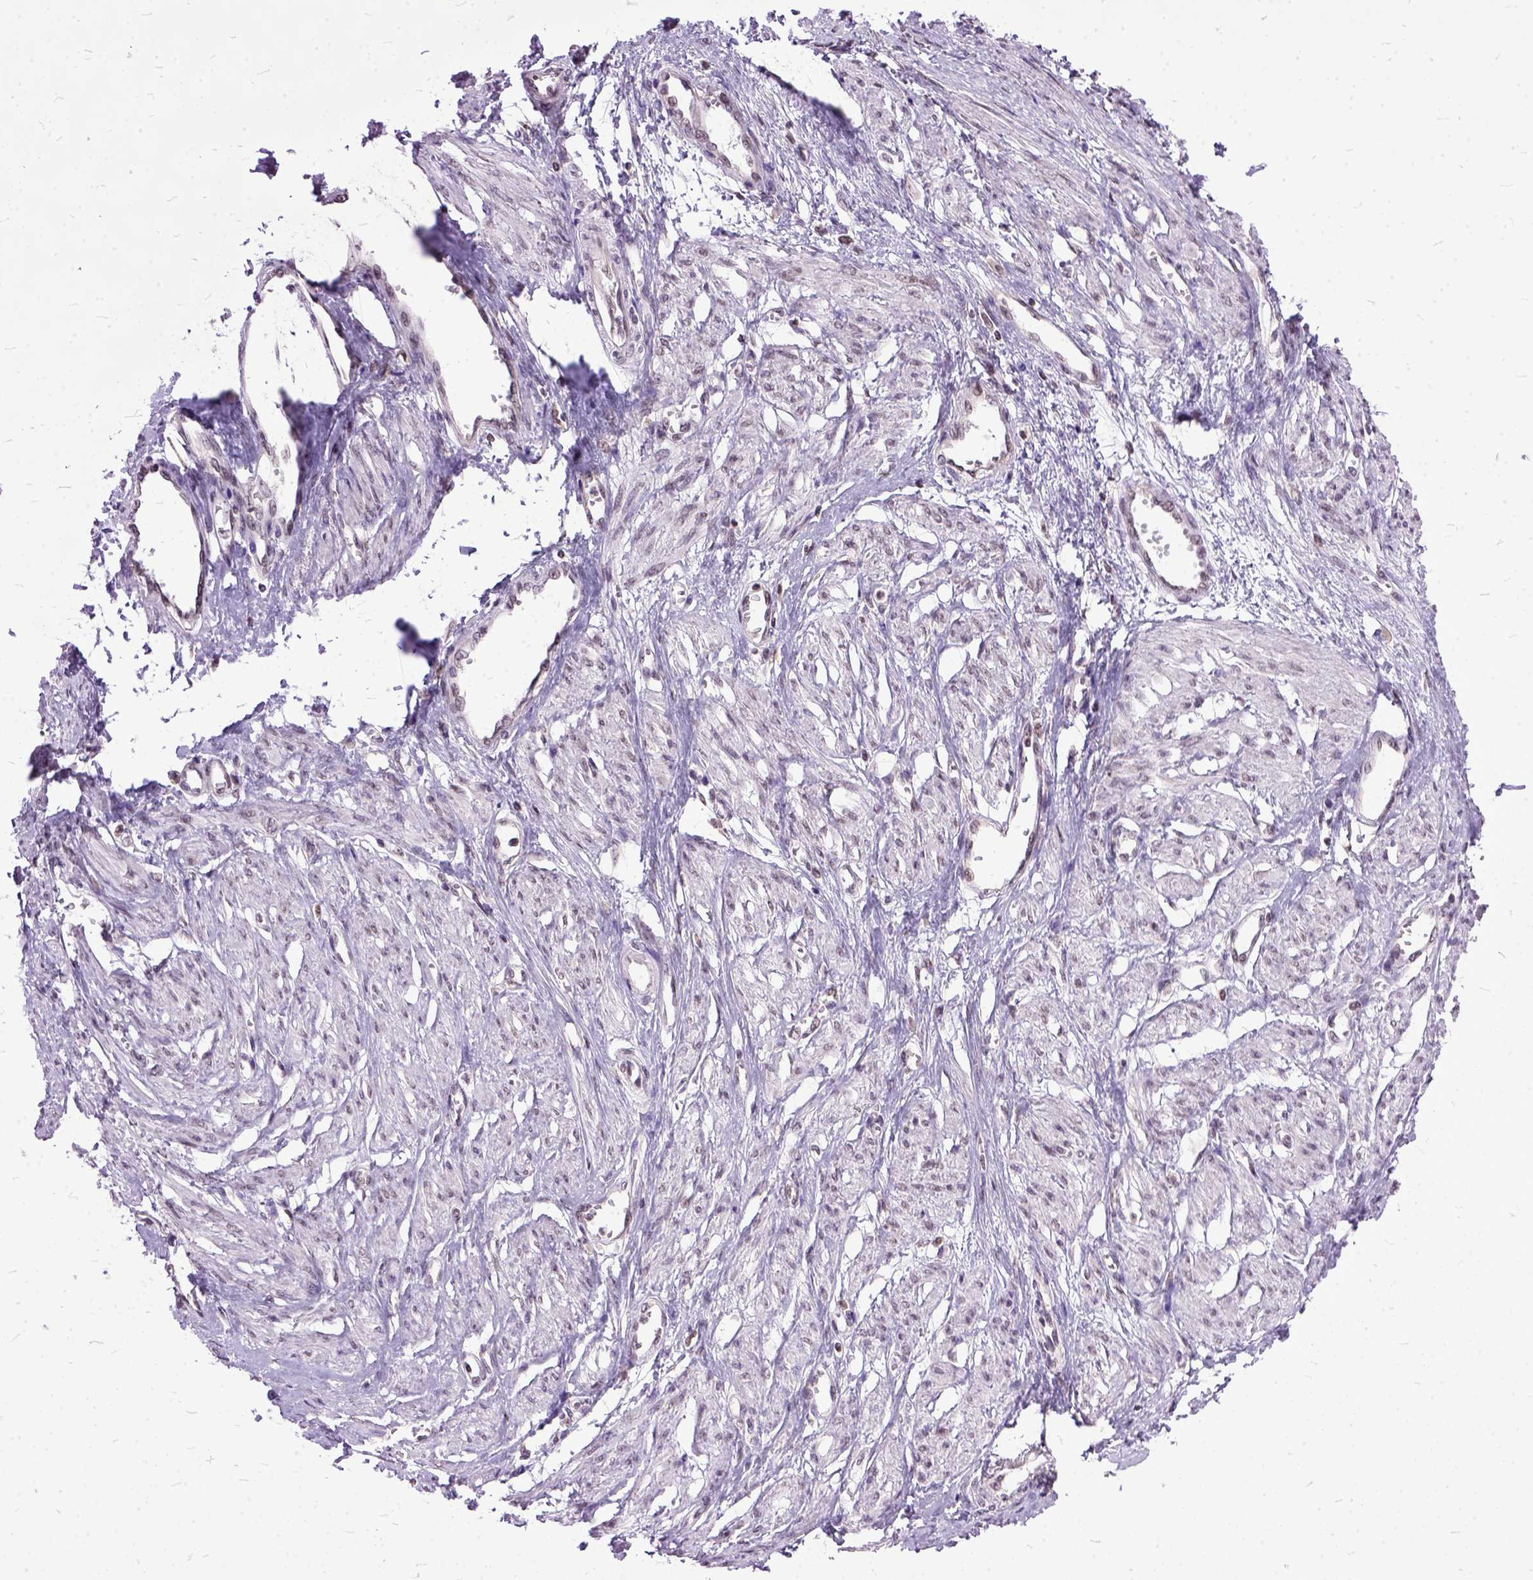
{"staining": {"intensity": "weak", "quantity": "25%-75%", "location": "nuclear"}, "tissue": "smooth muscle", "cell_type": "Smooth muscle cells", "image_type": "normal", "snomed": [{"axis": "morphology", "description": "Normal tissue, NOS"}, {"axis": "topography", "description": "Smooth muscle"}, {"axis": "topography", "description": "Uterus"}], "caption": "Immunohistochemistry (IHC) (DAB (3,3'-diaminobenzidine)) staining of benign smooth muscle displays weak nuclear protein positivity in about 25%-75% of smooth muscle cells. (DAB (3,3'-diaminobenzidine) IHC, brown staining for protein, blue staining for nuclei).", "gene": "ORC5", "patient": {"sex": "female", "age": 39}}